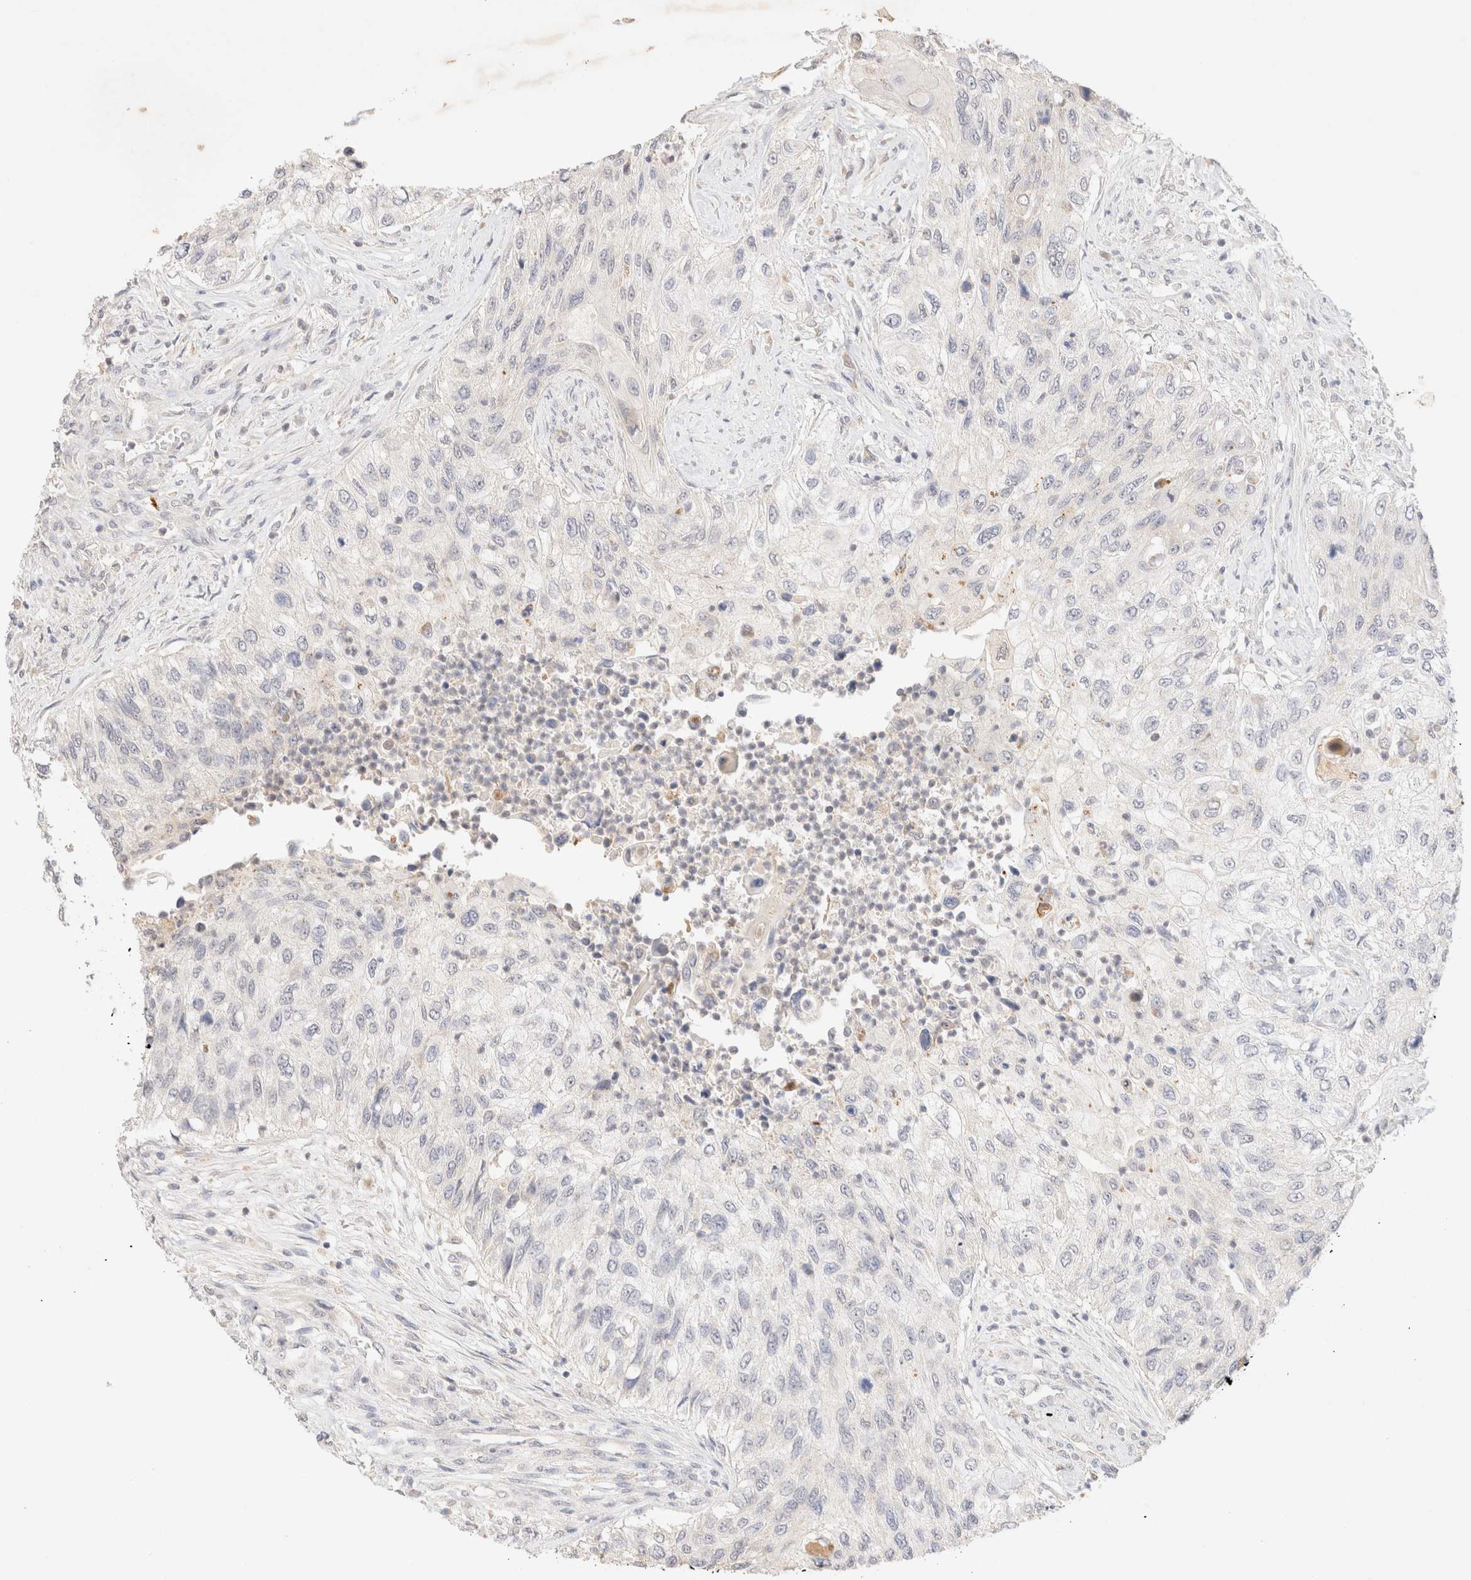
{"staining": {"intensity": "negative", "quantity": "none", "location": "none"}, "tissue": "urothelial cancer", "cell_type": "Tumor cells", "image_type": "cancer", "snomed": [{"axis": "morphology", "description": "Urothelial carcinoma, High grade"}, {"axis": "topography", "description": "Urinary bladder"}], "caption": "IHC of human urothelial cancer exhibits no staining in tumor cells. (Immunohistochemistry (ihc), brightfield microscopy, high magnification).", "gene": "SNTB1", "patient": {"sex": "female", "age": 60}}